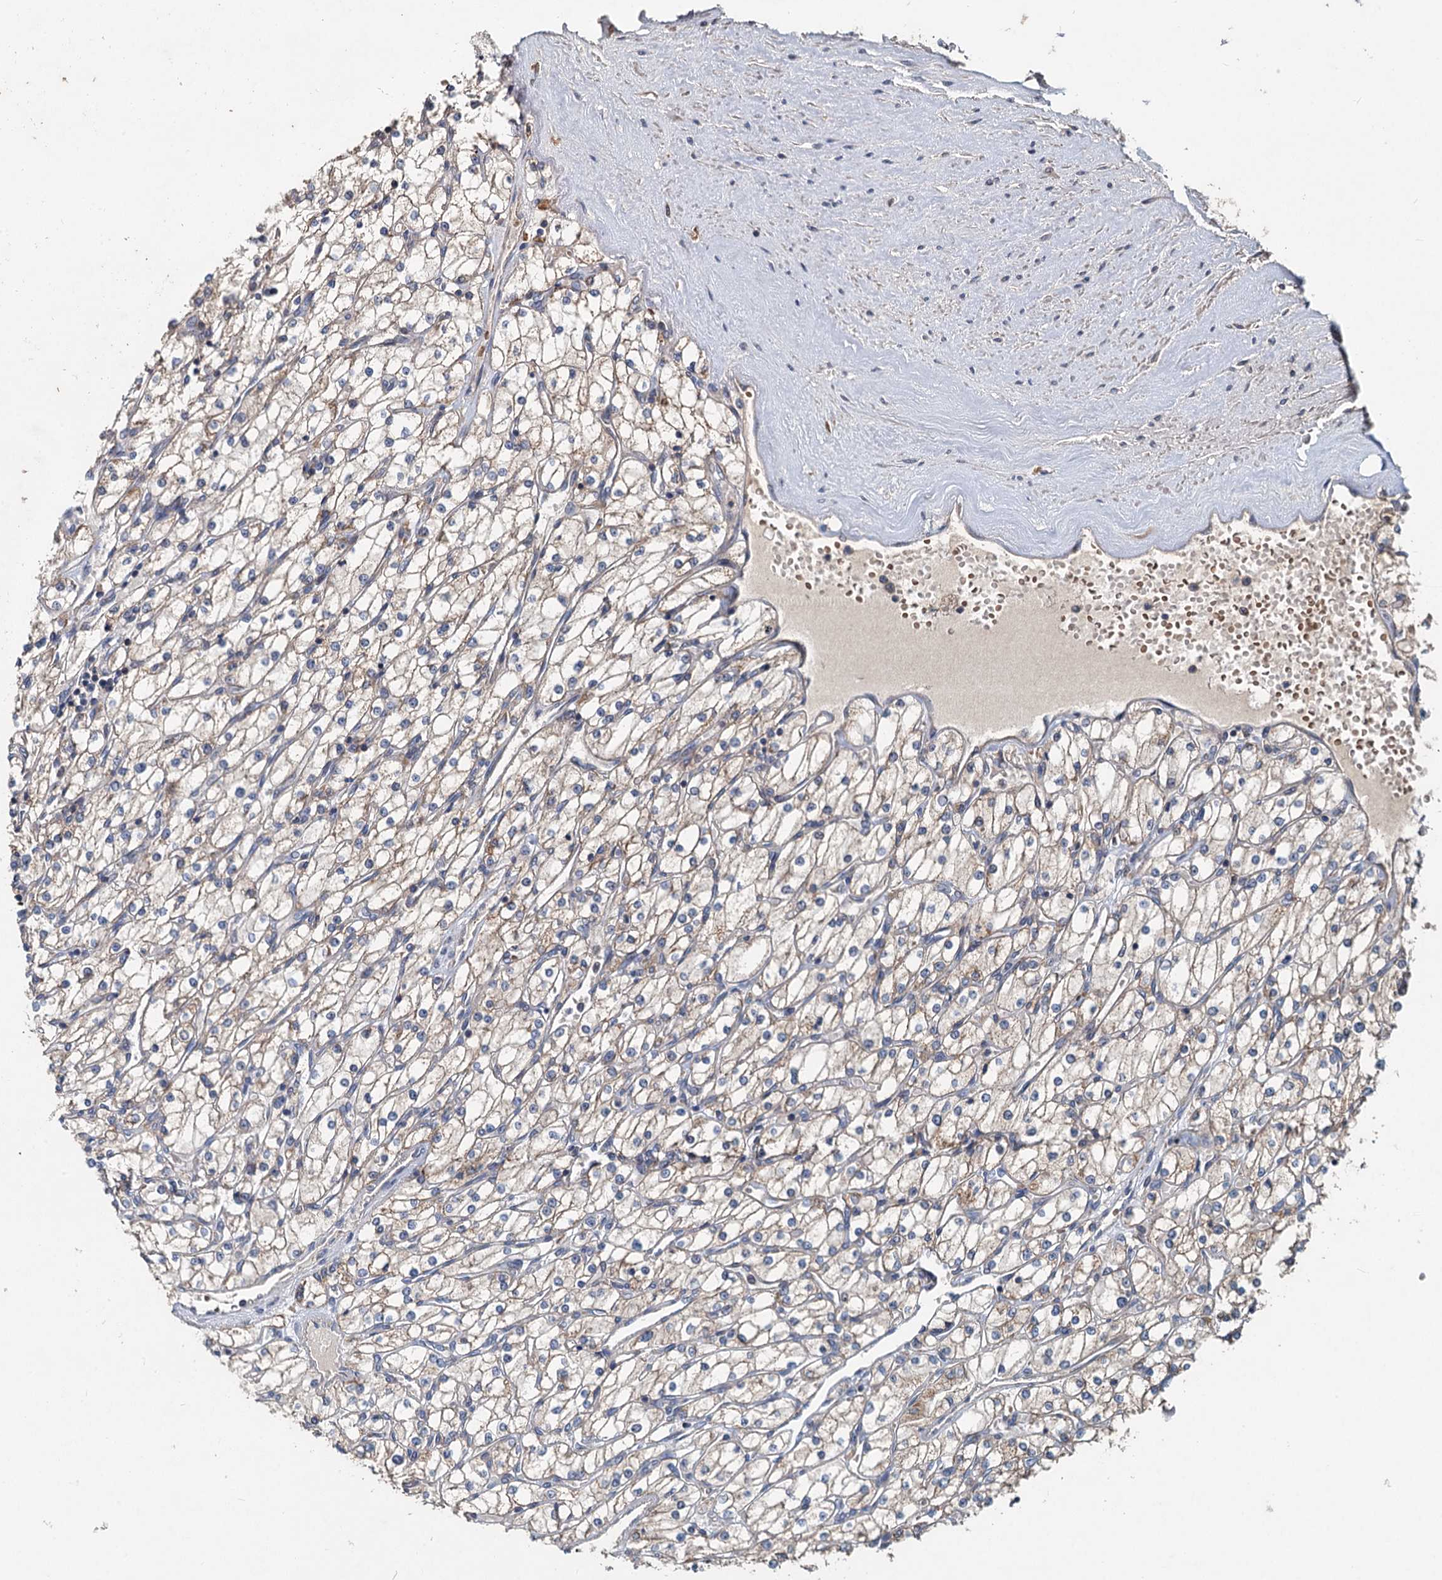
{"staining": {"intensity": "weak", "quantity": "25%-75%", "location": "cytoplasmic/membranous"}, "tissue": "renal cancer", "cell_type": "Tumor cells", "image_type": "cancer", "snomed": [{"axis": "morphology", "description": "Adenocarcinoma, NOS"}, {"axis": "topography", "description": "Kidney"}], "caption": "Human renal cancer stained with a protein marker demonstrates weak staining in tumor cells.", "gene": "OTUB1", "patient": {"sex": "male", "age": 80}}